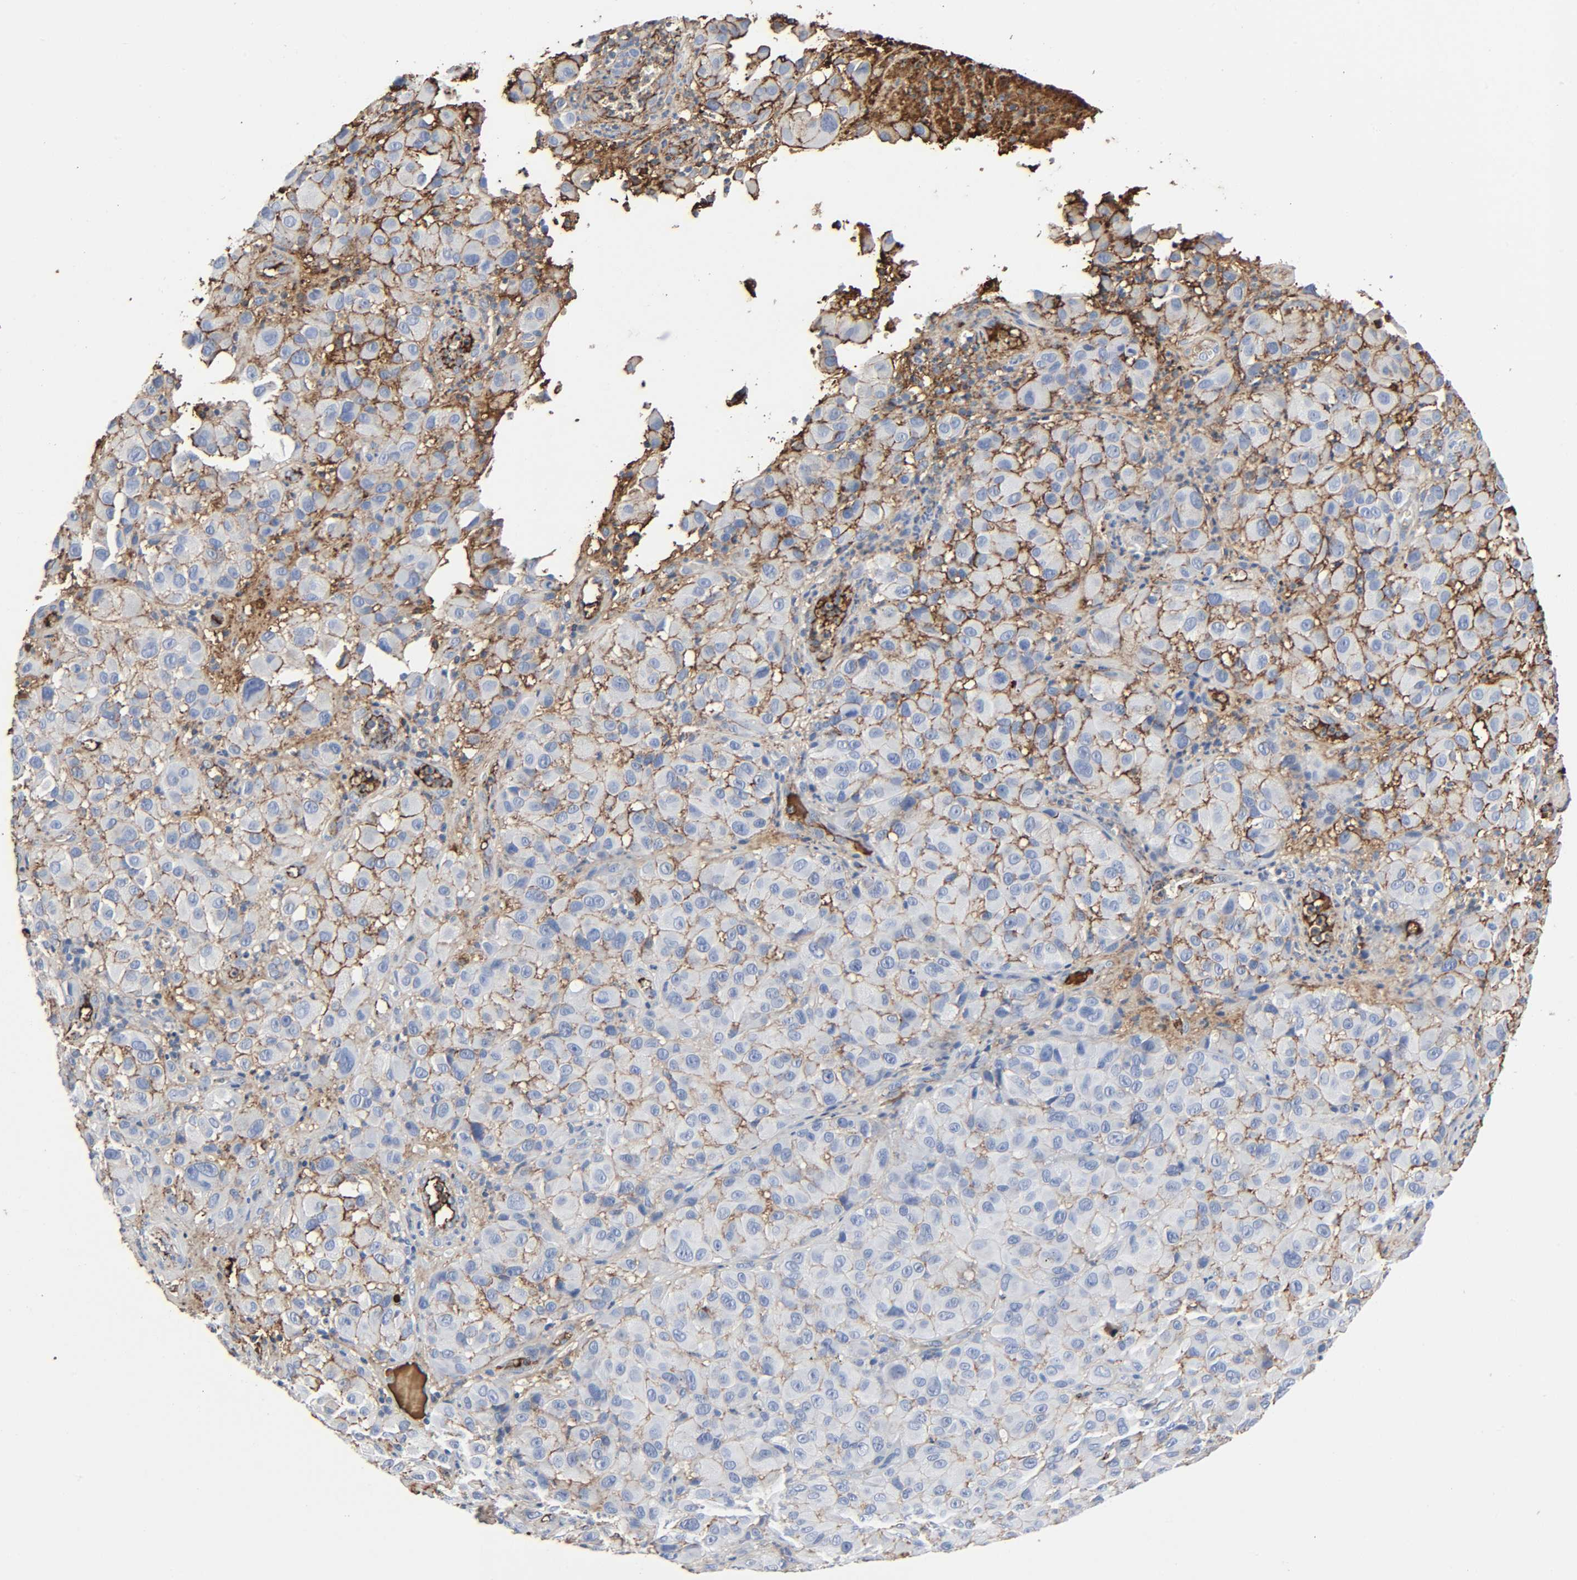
{"staining": {"intensity": "moderate", "quantity": "25%-75%", "location": "cytoplasmic/membranous"}, "tissue": "melanoma", "cell_type": "Tumor cells", "image_type": "cancer", "snomed": [{"axis": "morphology", "description": "Malignant melanoma, NOS"}, {"axis": "topography", "description": "Skin"}], "caption": "Brown immunohistochemical staining in human malignant melanoma exhibits moderate cytoplasmic/membranous staining in about 25%-75% of tumor cells.", "gene": "C3", "patient": {"sex": "female", "age": 21}}